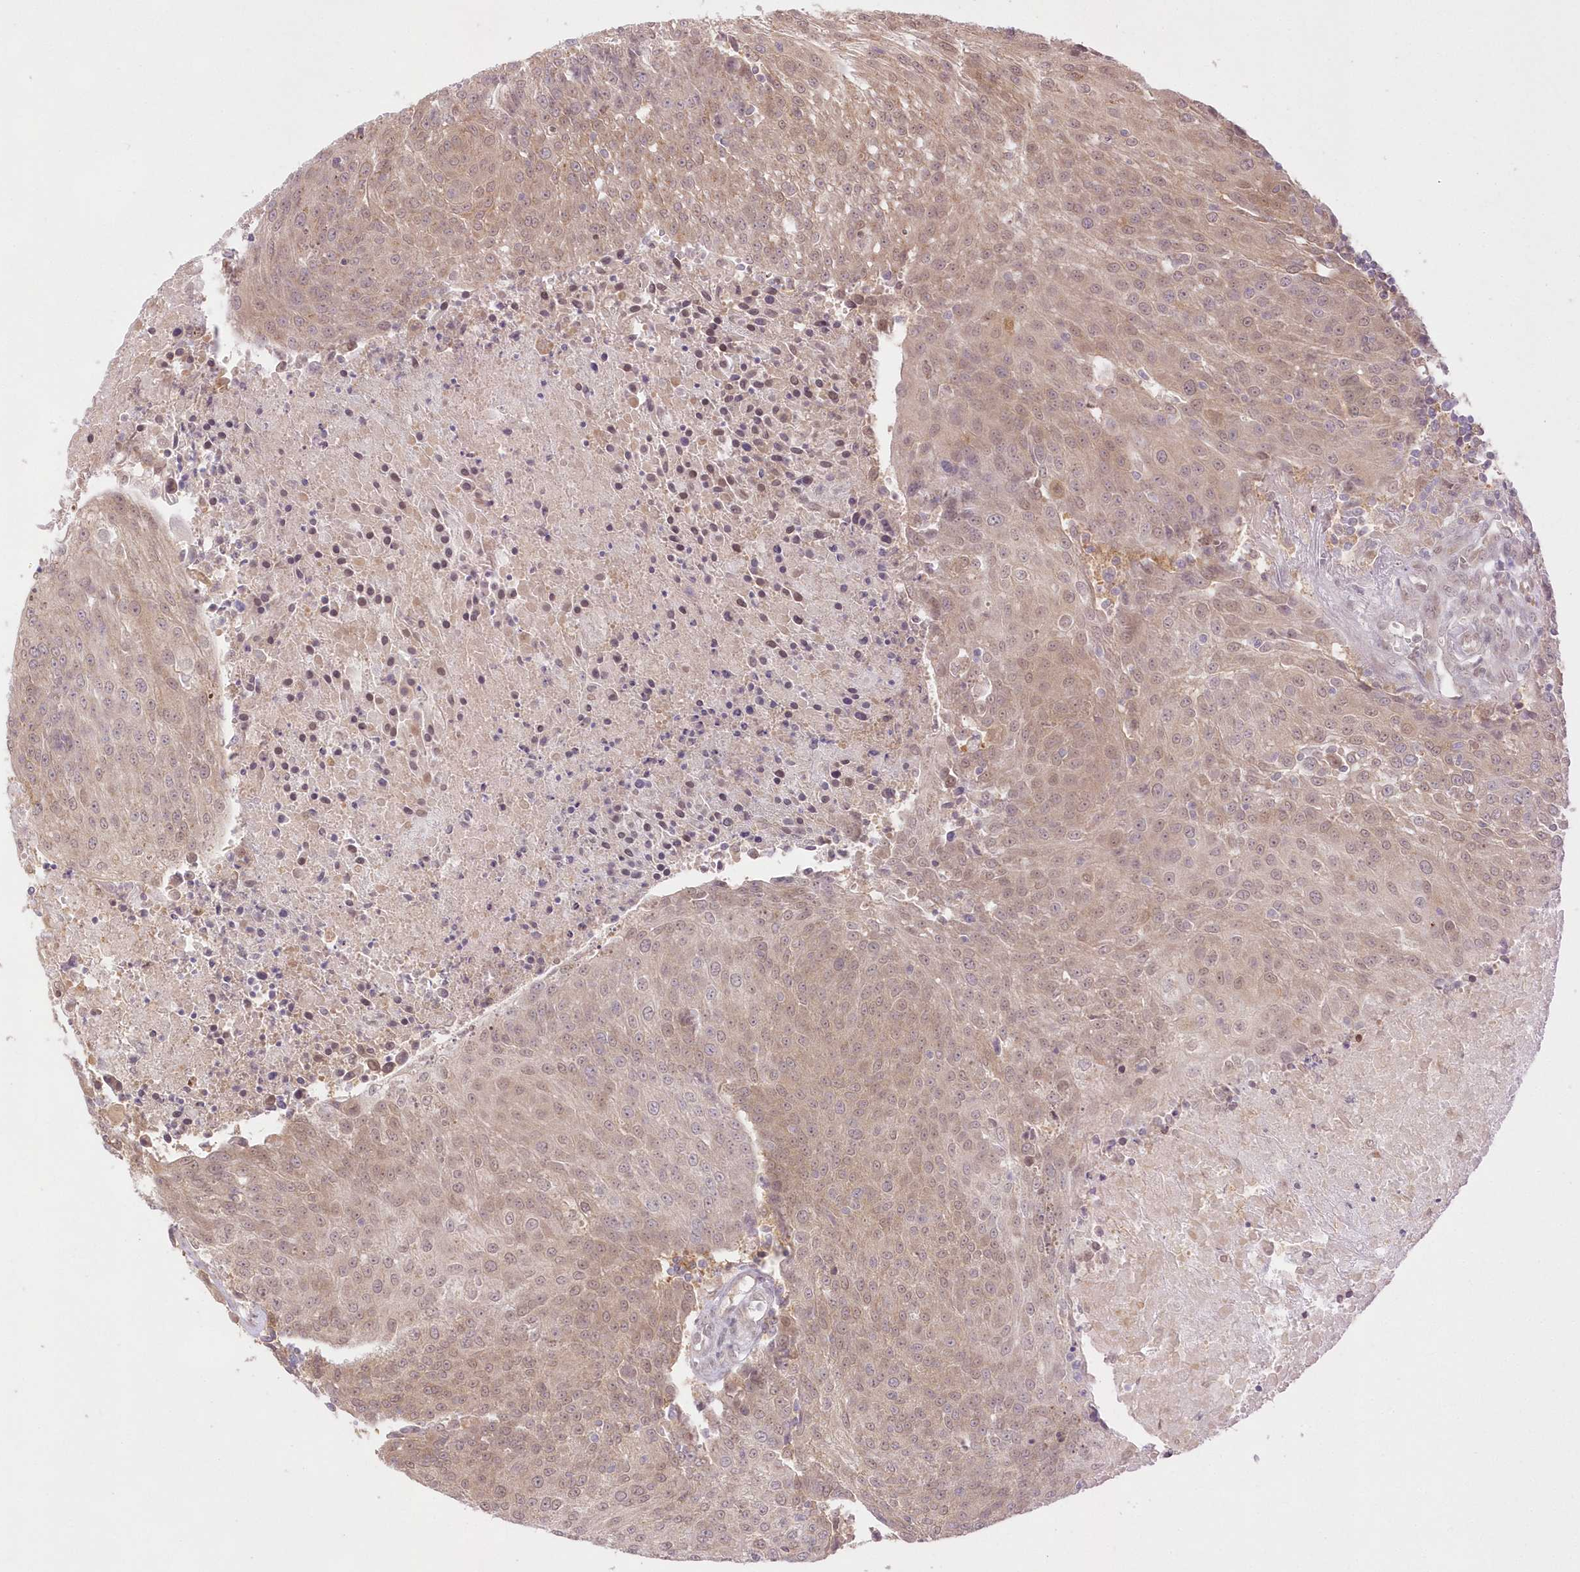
{"staining": {"intensity": "weak", "quantity": ">75%", "location": "cytoplasmic/membranous,nuclear"}, "tissue": "urothelial cancer", "cell_type": "Tumor cells", "image_type": "cancer", "snomed": [{"axis": "morphology", "description": "Urothelial carcinoma, High grade"}, {"axis": "topography", "description": "Urinary bladder"}], "caption": "Brown immunohistochemical staining in human high-grade urothelial carcinoma displays weak cytoplasmic/membranous and nuclear staining in about >75% of tumor cells.", "gene": "RNPEP", "patient": {"sex": "female", "age": 85}}